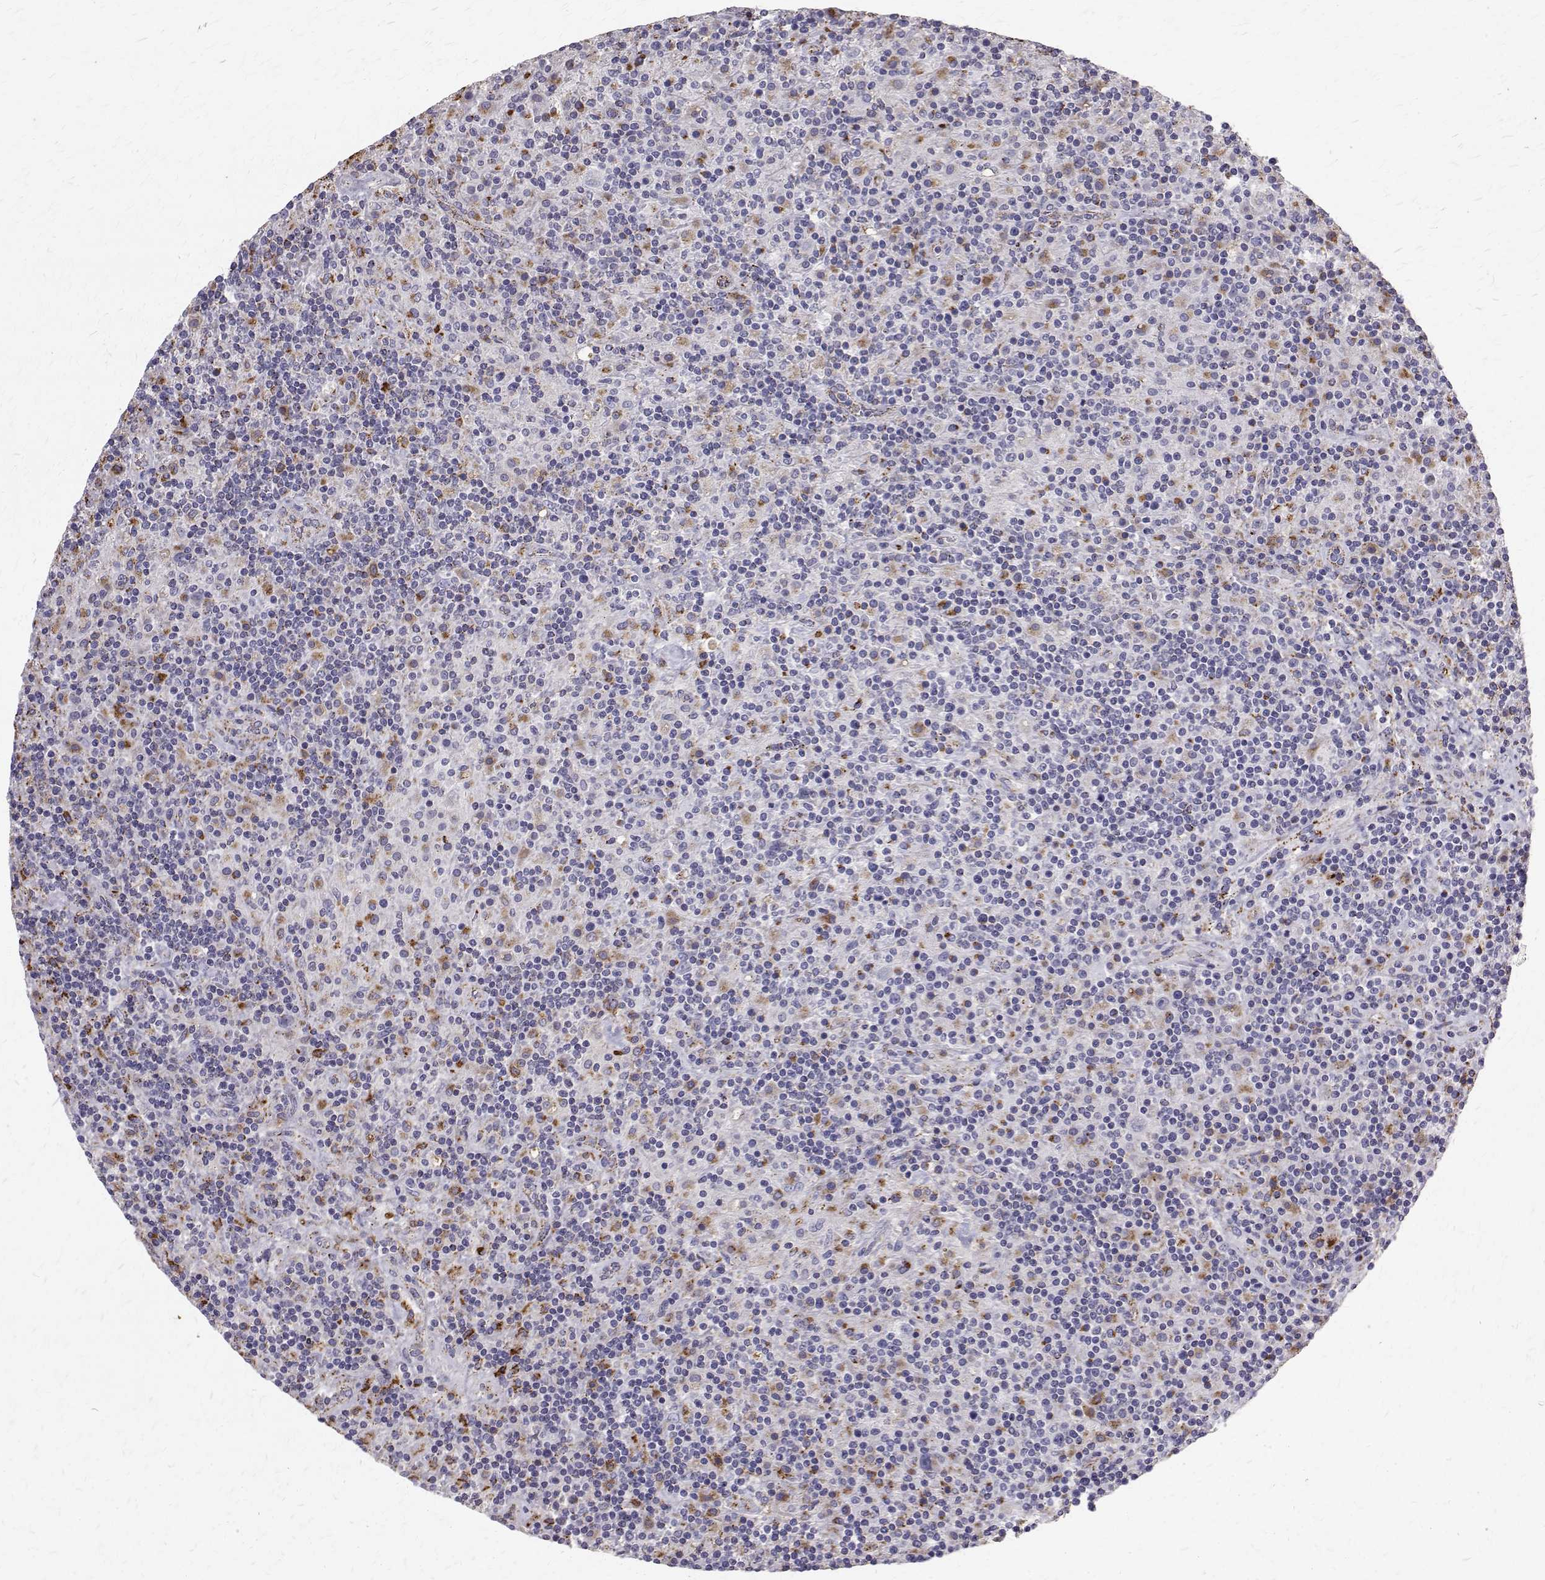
{"staining": {"intensity": "negative", "quantity": "none", "location": "none"}, "tissue": "lymphoma", "cell_type": "Tumor cells", "image_type": "cancer", "snomed": [{"axis": "morphology", "description": "Hodgkin's disease, NOS"}, {"axis": "topography", "description": "Lymph node"}], "caption": "Immunohistochemistry (IHC) photomicrograph of human Hodgkin's disease stained for a protein (brown), which shows no positivity in tumor cells. (Stains: DAB (3,3'-diaminobenzidine) IHC with hematoxylin counter stain, Microscopy: brightfield microscopy at high magnification).", "gene": "TPP1", "patient": {"sex": "male", "age": 70}}